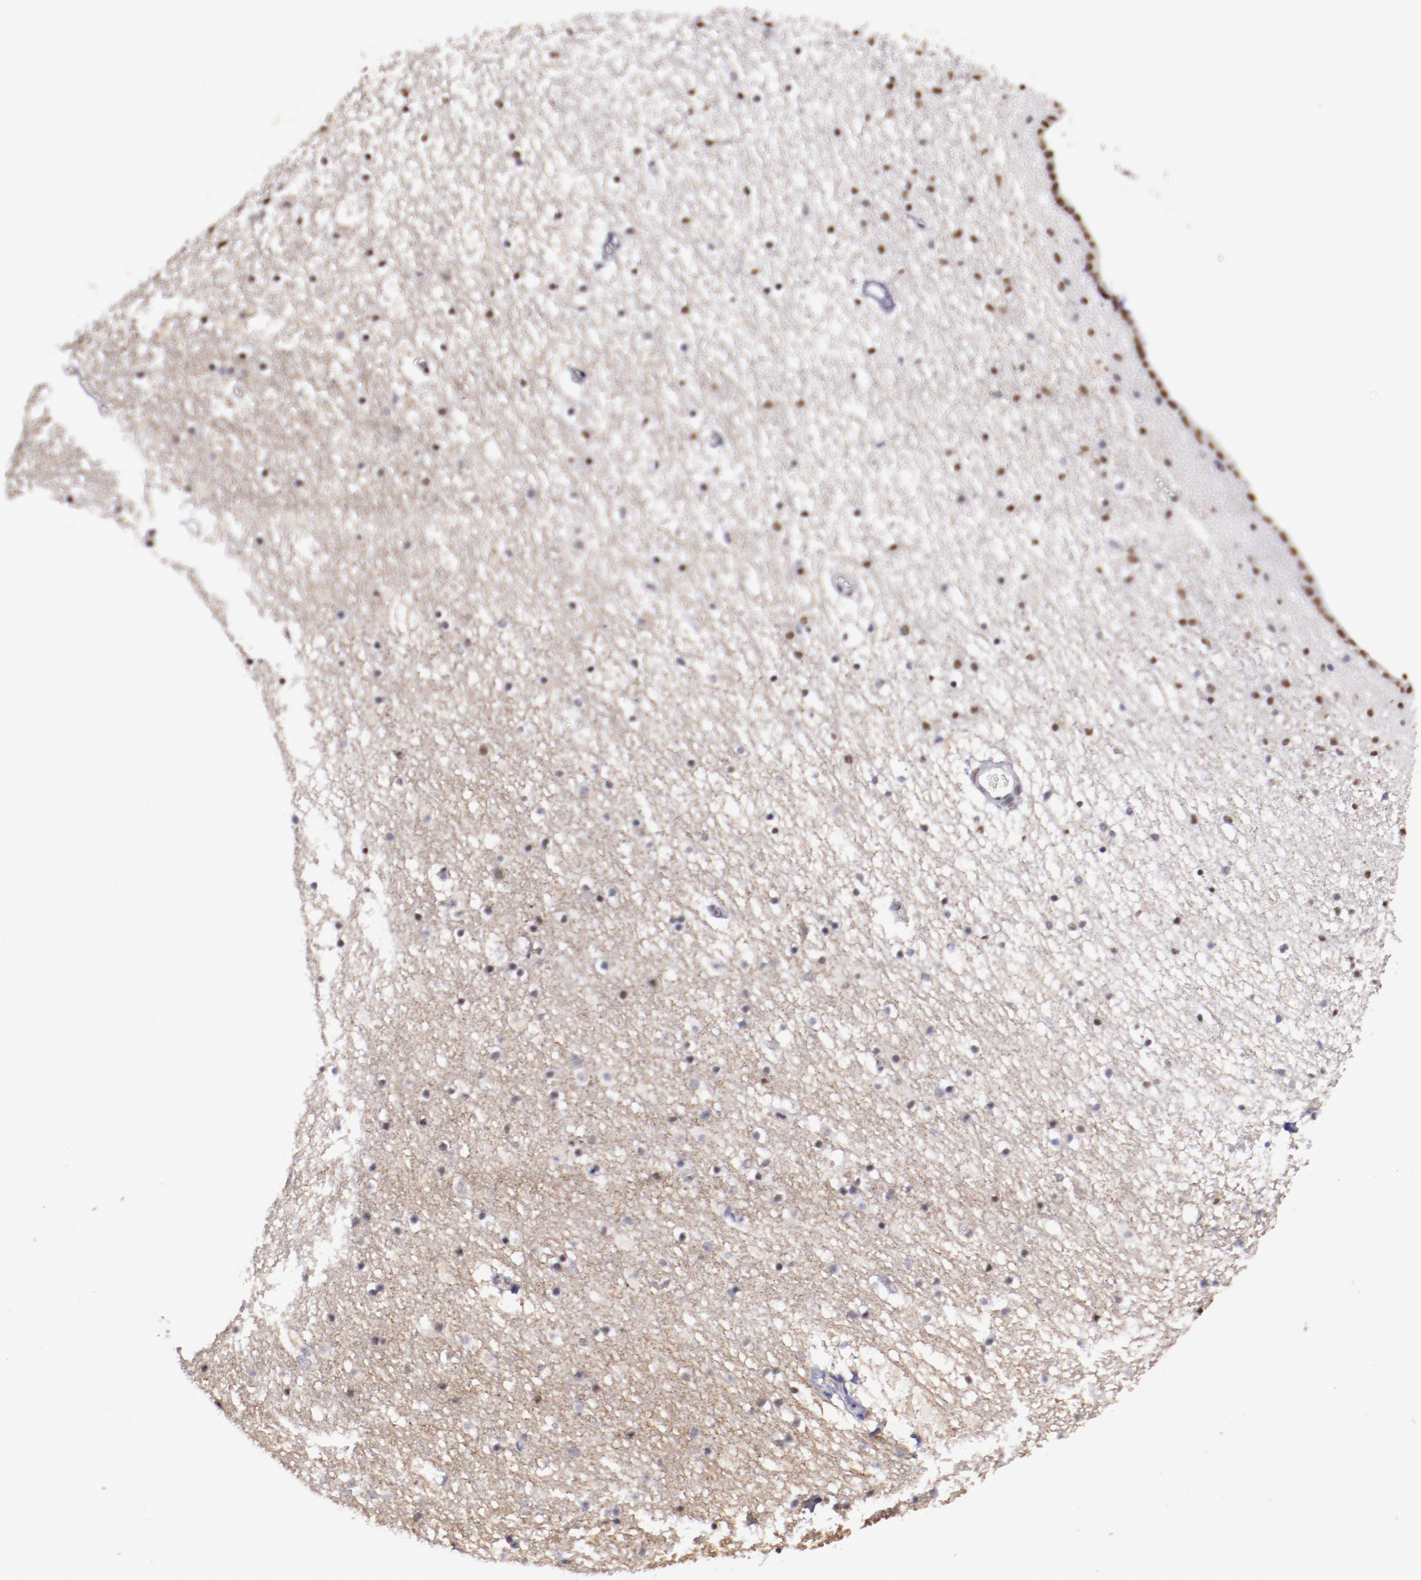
{"staining": {"intensity": "moderate", "quantity": "<25%", "location": "nuclear"}, "tissue": "caudate", "cell_type": "Glial cells", "image_type": "normal", "snomed": [{"axis": "morphology", "description": "Normal tissue, NOS"}, {"axis": "topography", "description": "Lateral ventricle wall"}], "caption": "The histopathology image shows staining of benign caudate, revealing moderate nuclear protein staining (brown color) within glial cells. (Brightfield microscopy of DAB IHC at high magnification).", "gene": "NRXN3", "patient": {"sex": "male", "age": 45}}